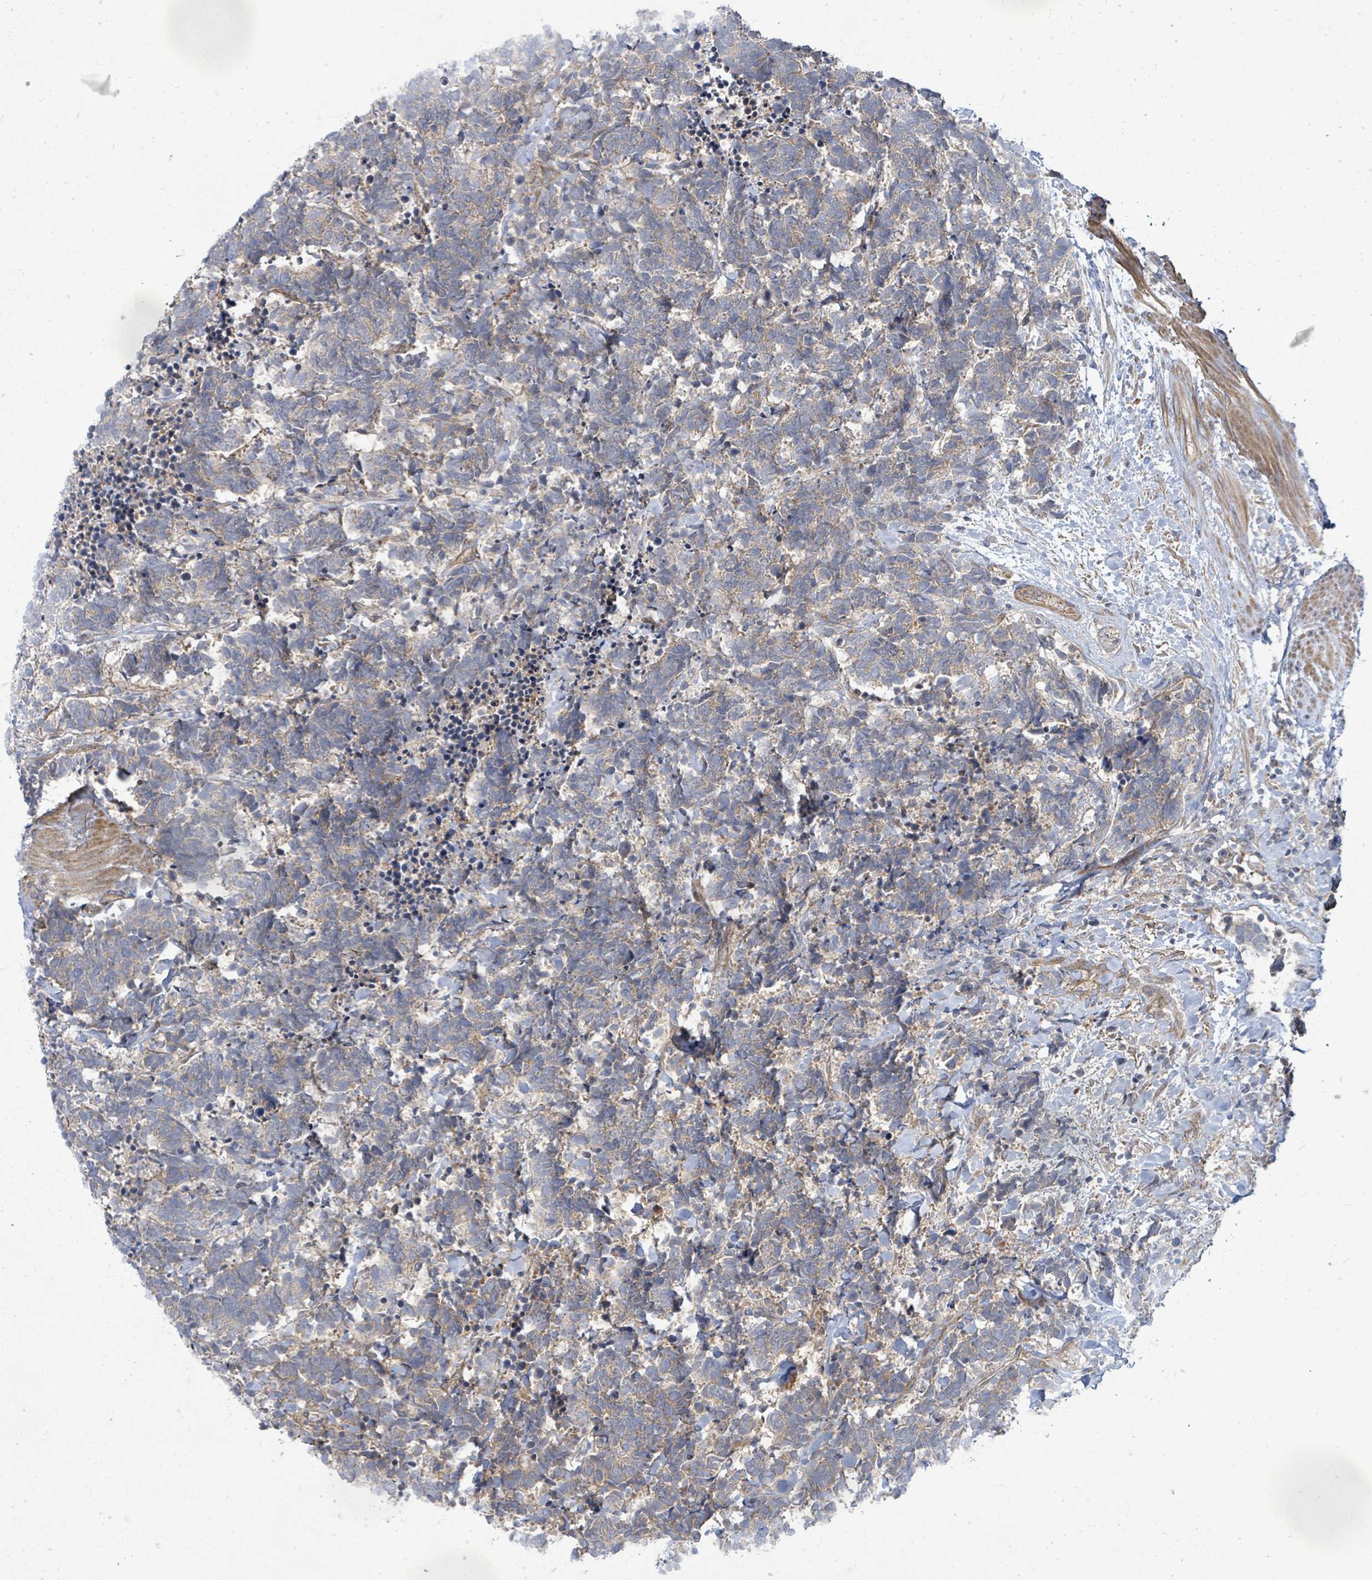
{"staining": {"intensity": "weak", "quantity": "25%-75%", "location": "cytoplasmic/membranous"}, "tissue": "carcinoid", "cell_type": "Tumor cells", "image_type": "cancer", "snomed": [{"axis": "morphology", "description": "Carcinoma, NOS"}, {"axis": "morphology", "description": "Carcinoid, malignant, NOS"}, {"axis": "topography", "description": "Prostate"}], "caption": "IHC image of human carcinoid stained for a protein (brown), which exhibits low levels of weak cytoplasmic/membranous staining in approximately 25%-75% of tumor cells.", "gene": "KBTBD11", "patient": {"sex": "male", "age": 57}}